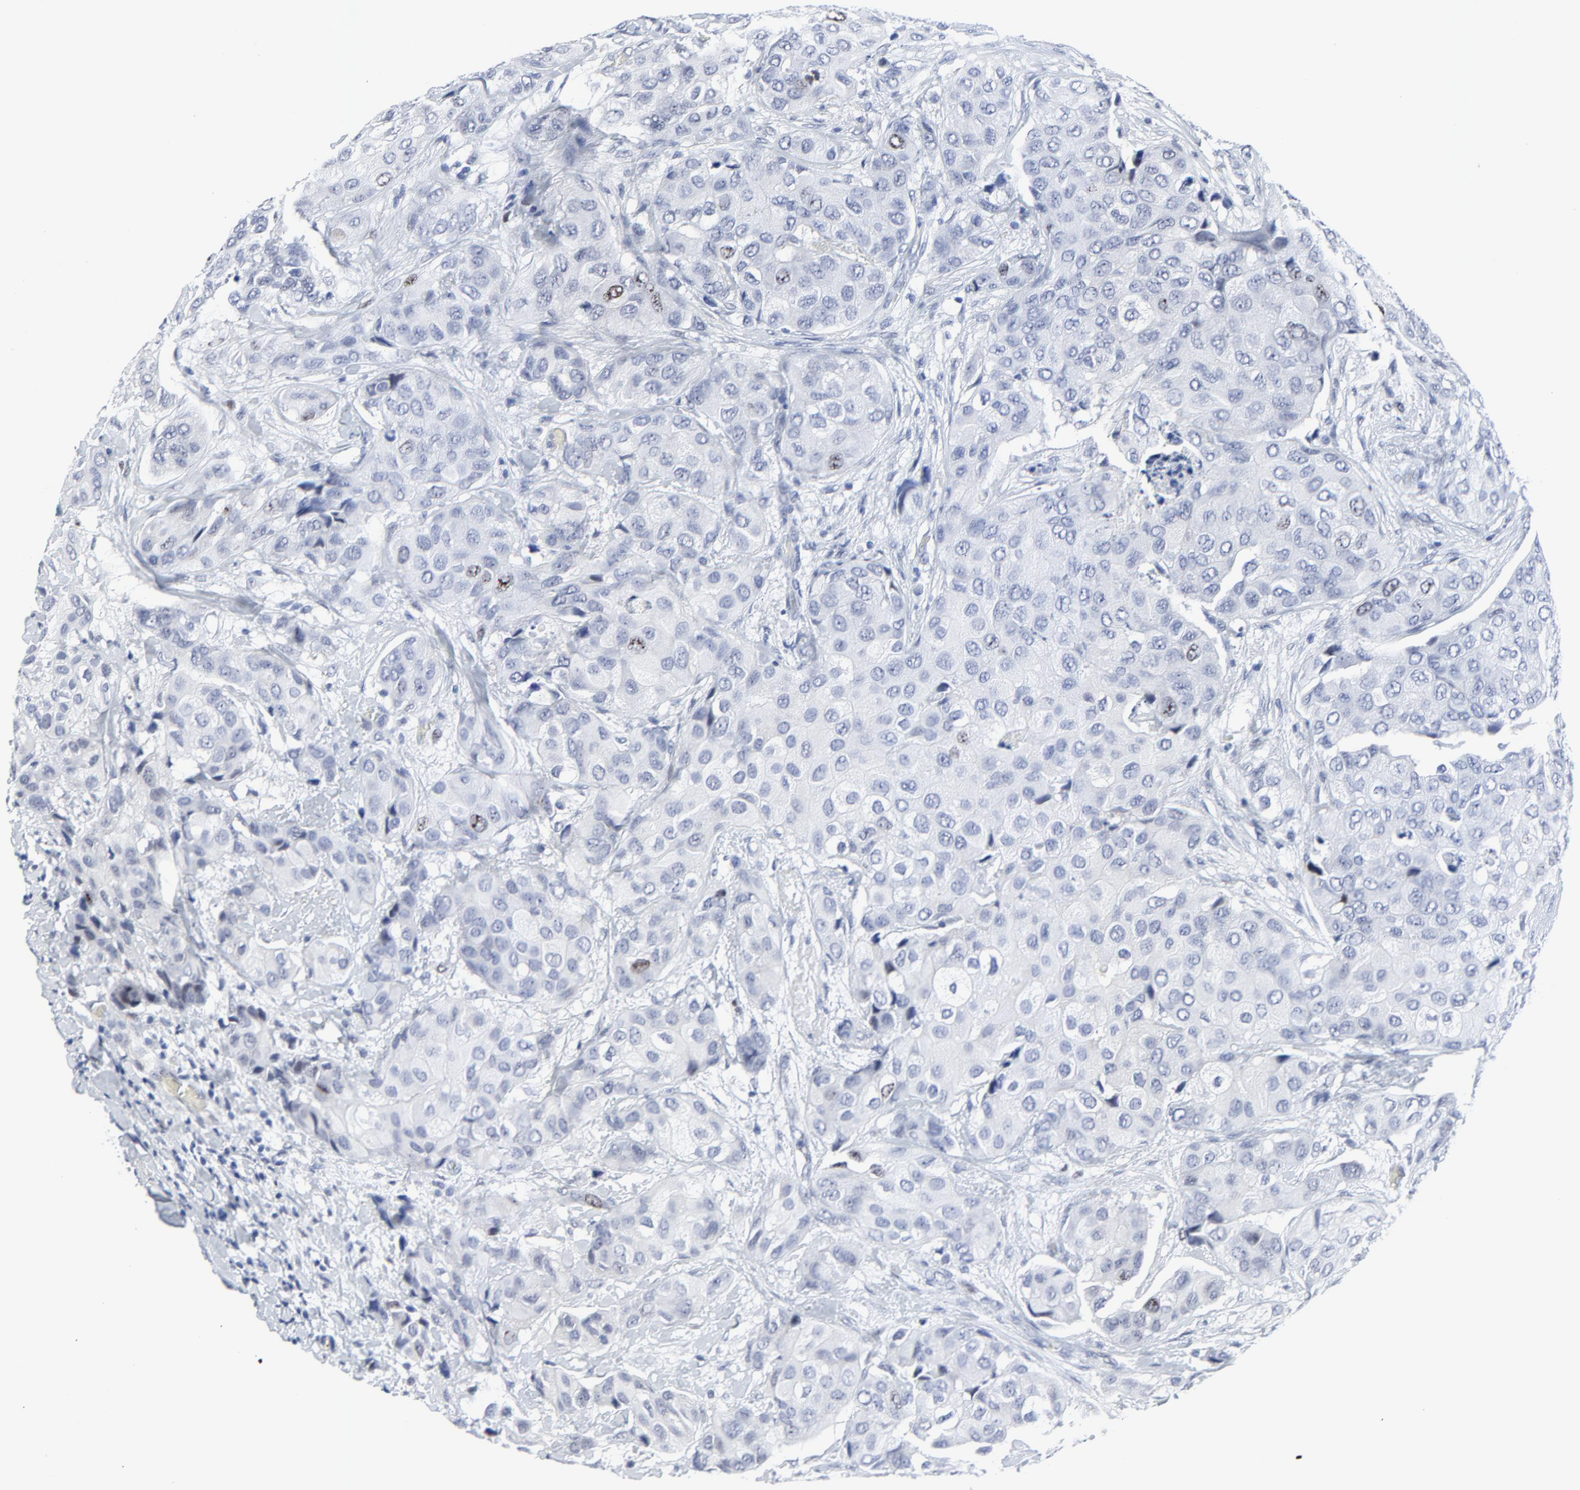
{"staining": {"intensity": "moderate", "quantity": "<25%", "location": "nuclear"}, "tissue": "breast cancer", "cell_type": "Tumor cells", "image_type": "cancer", "snomed": [{"axis": "morphology", "description": "Duct carcinoma"}, {"axis": "topography", "description": "Breast"}], "caption": "Approximately <25% of tumor cells in human breast cancer show moderate nuclear protein staining as visualized by brown immunohistochemical staining.", "gene": "ZNF589", "patient": {"sex": "female", "age": 68}}